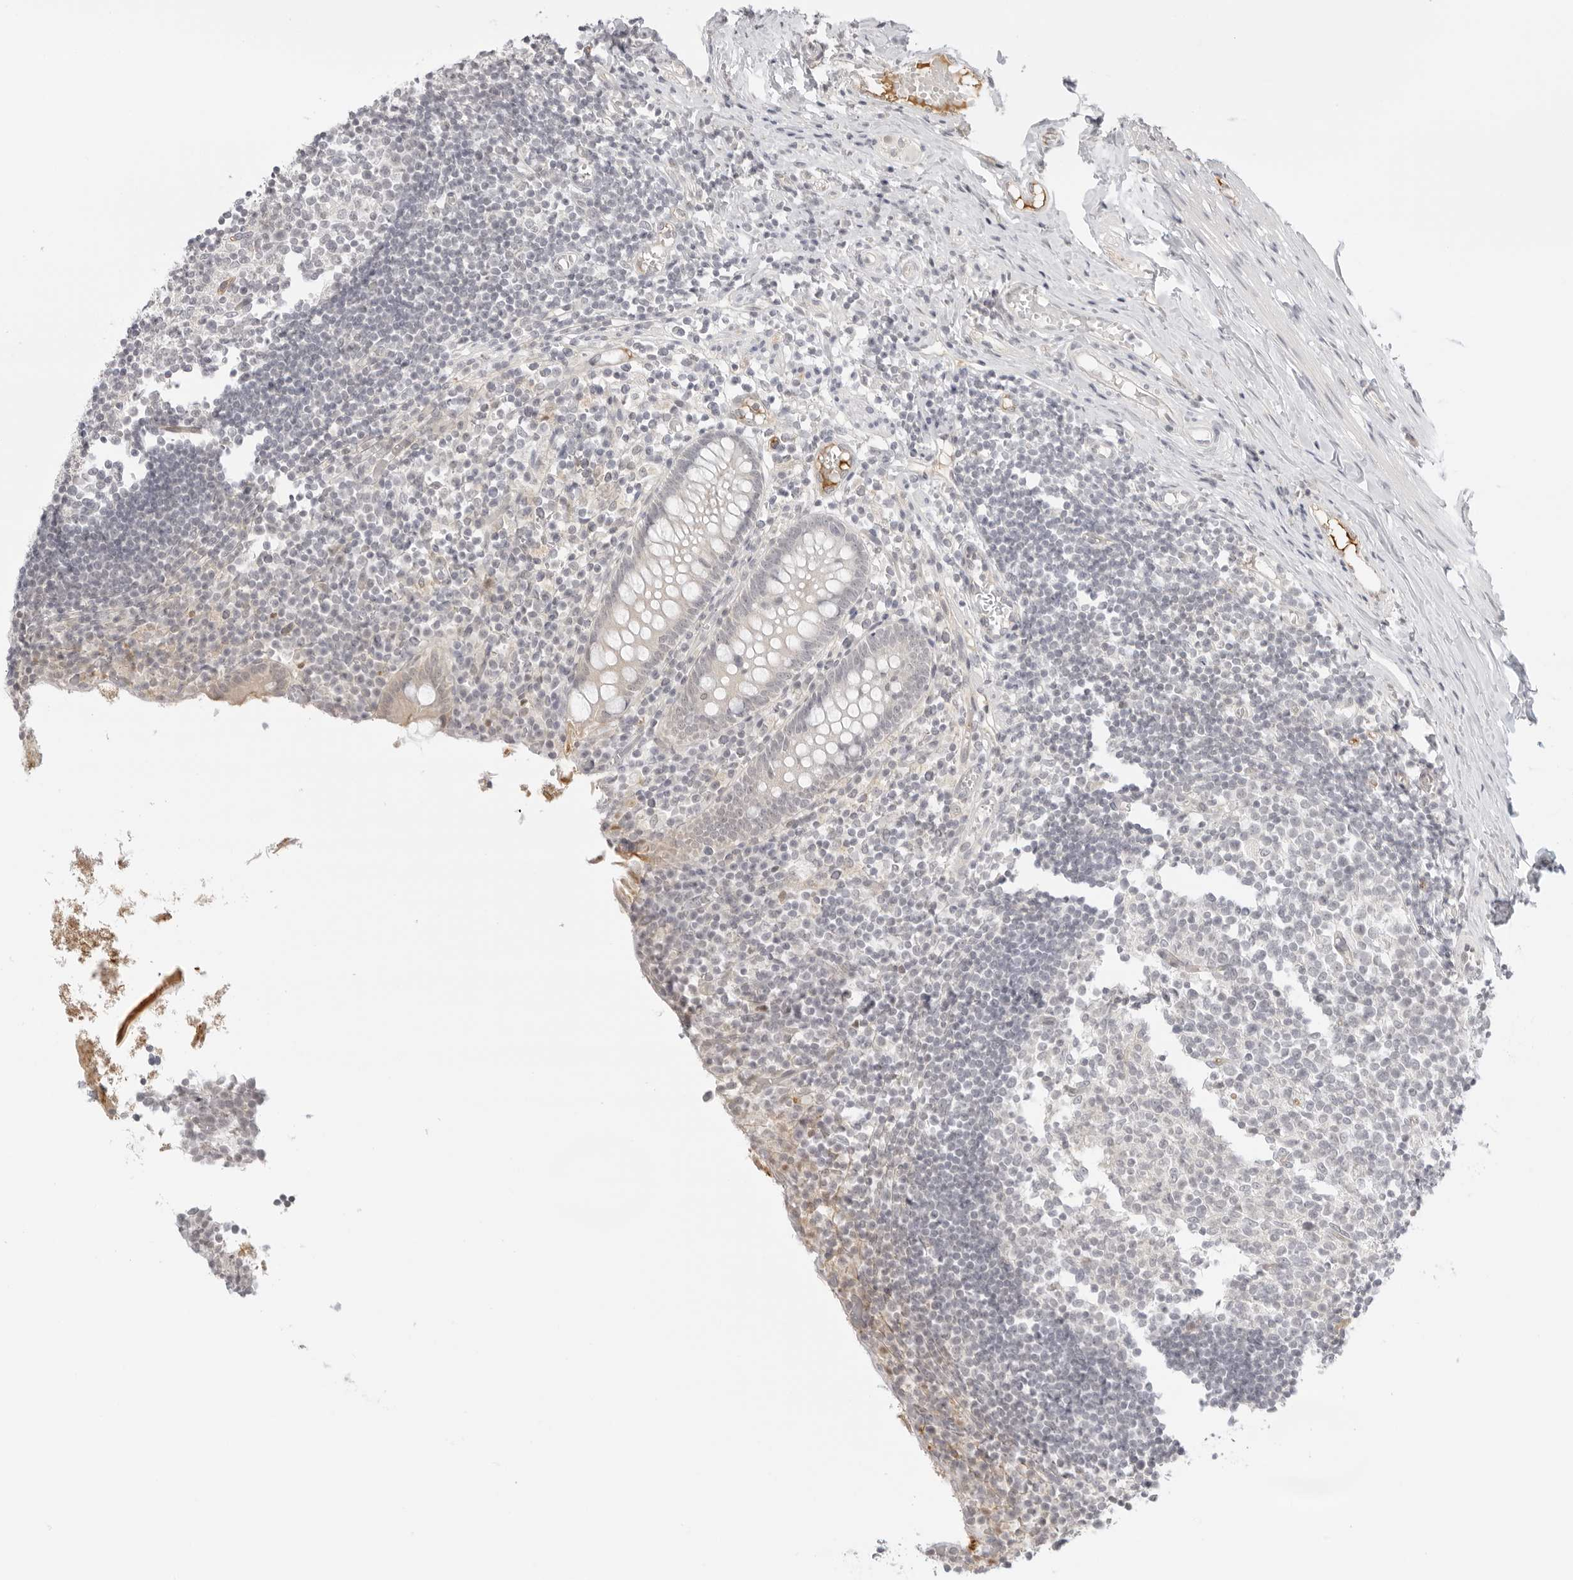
{"staining": {"intensity": "weak", "quantity": "25%-75%", "location": "cytoplasmic/membranous,nuclear"}, "tissue": "appendix", "cell_type": "Glandular cells", "image_type": "normal", "snomed": [{"axis": "morphology", "description": "Normal tissue, NOS"}, {"axis": "topography", "description": "Appendix"}], "caption": "Weak cytoplasmic/membranous,nuclear staining is seen in approximately 25%-75% of glandular cells in normal appendix.", "gene": "MED18", "patient": {"sex": "female", "age": 17}}